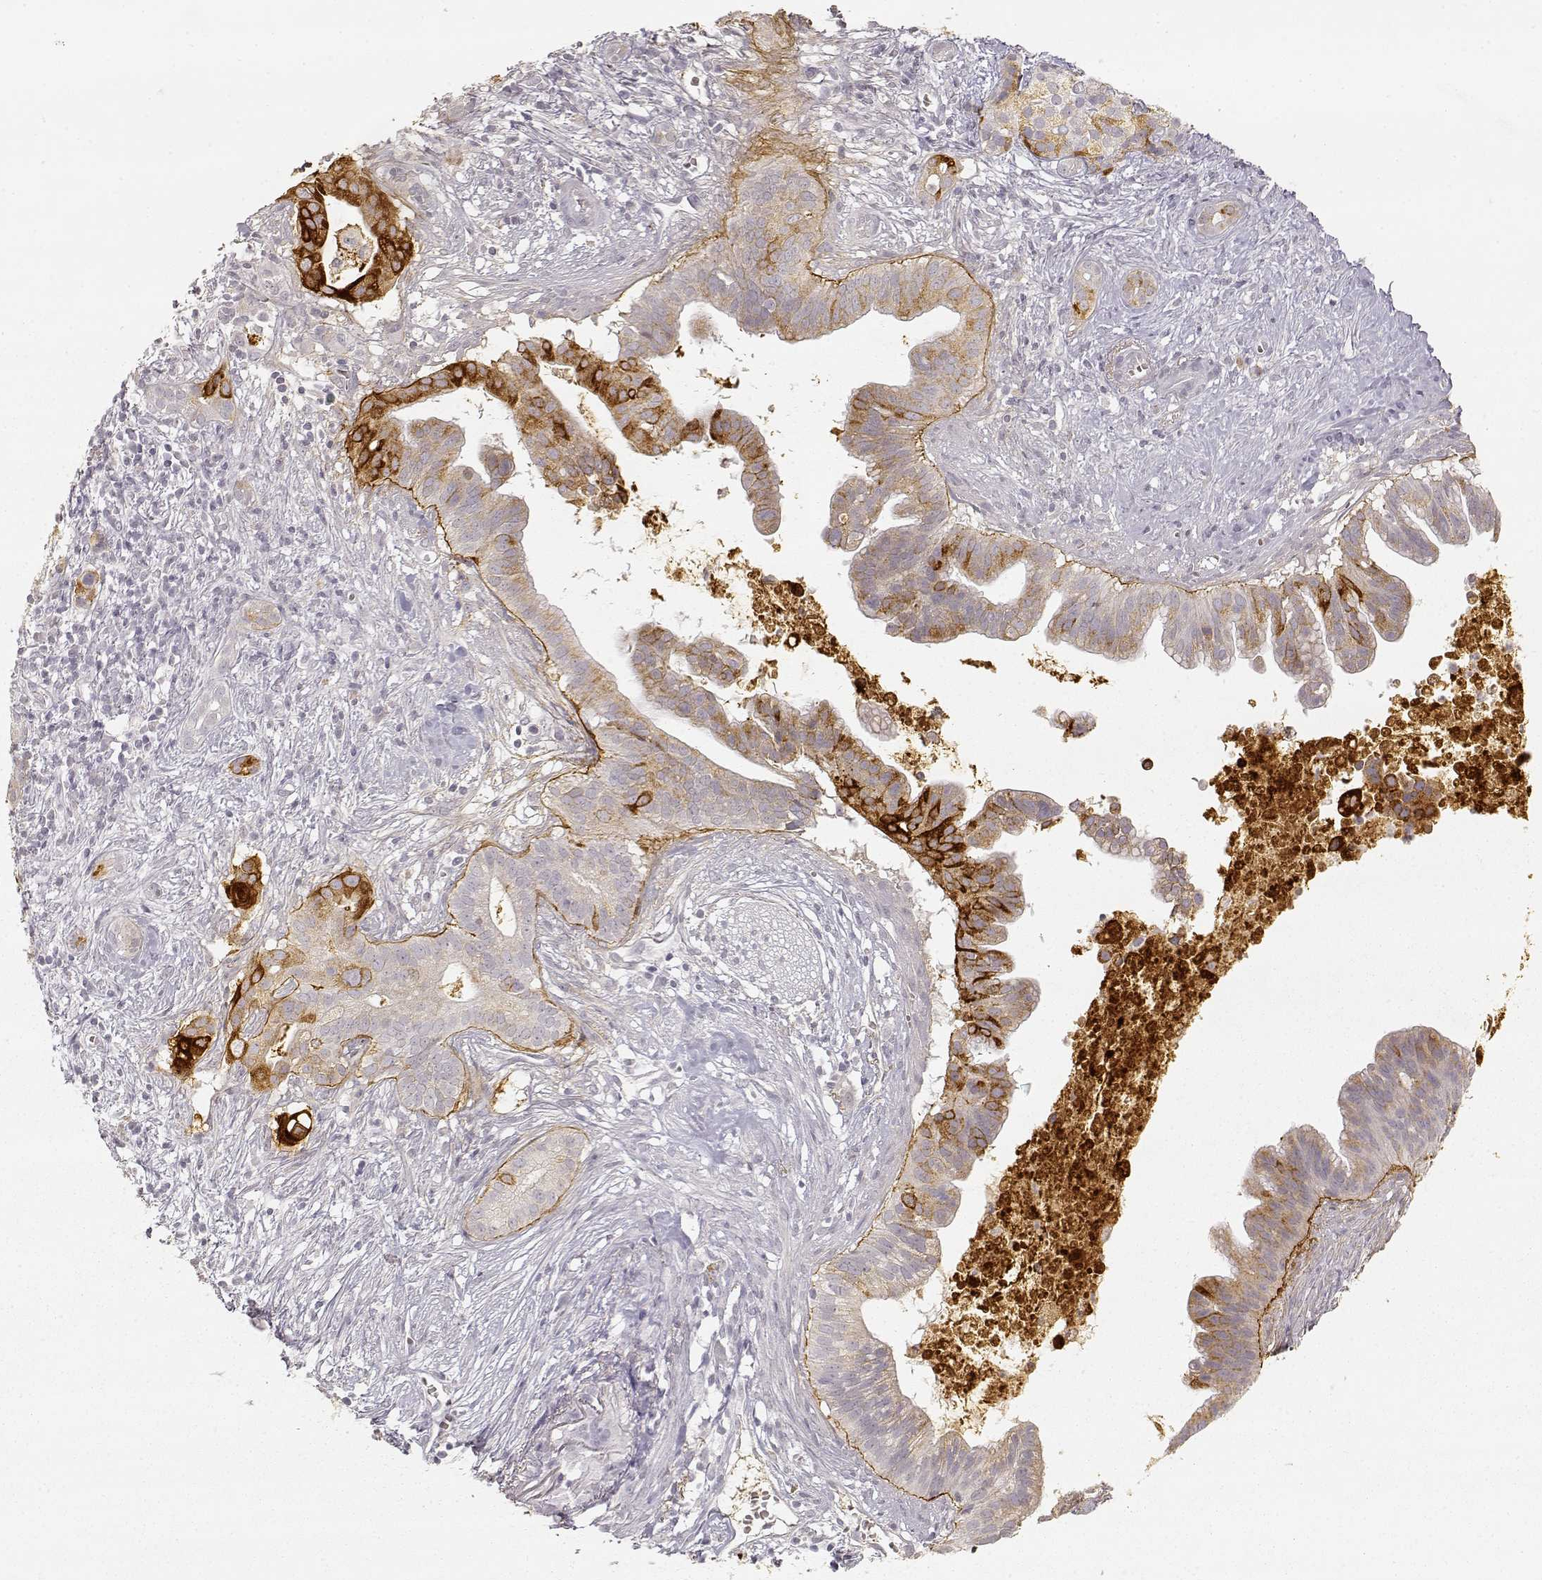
{"staining": {"intensity": "strong", "quantity": "25%-75%", "location": "cytoplasmic/membranous"}, "tissue": "pancreatic cancer", "cell_type": "Tumor cells", "image_type": "cancer", "snomed": [{"axis": "morphology", "description": "Adenocarcinoma, NOS"}, {"axis": "topography", "description": "Pancreas"}], "caption": "Tumor cells display high levels of strong cytoplasmic/membranous positivity in about 25%-75% of cells in pancreatic adenocarcinoma.", "gene": "LAMC2", "patient": {"sex": "male", "age": 61}}